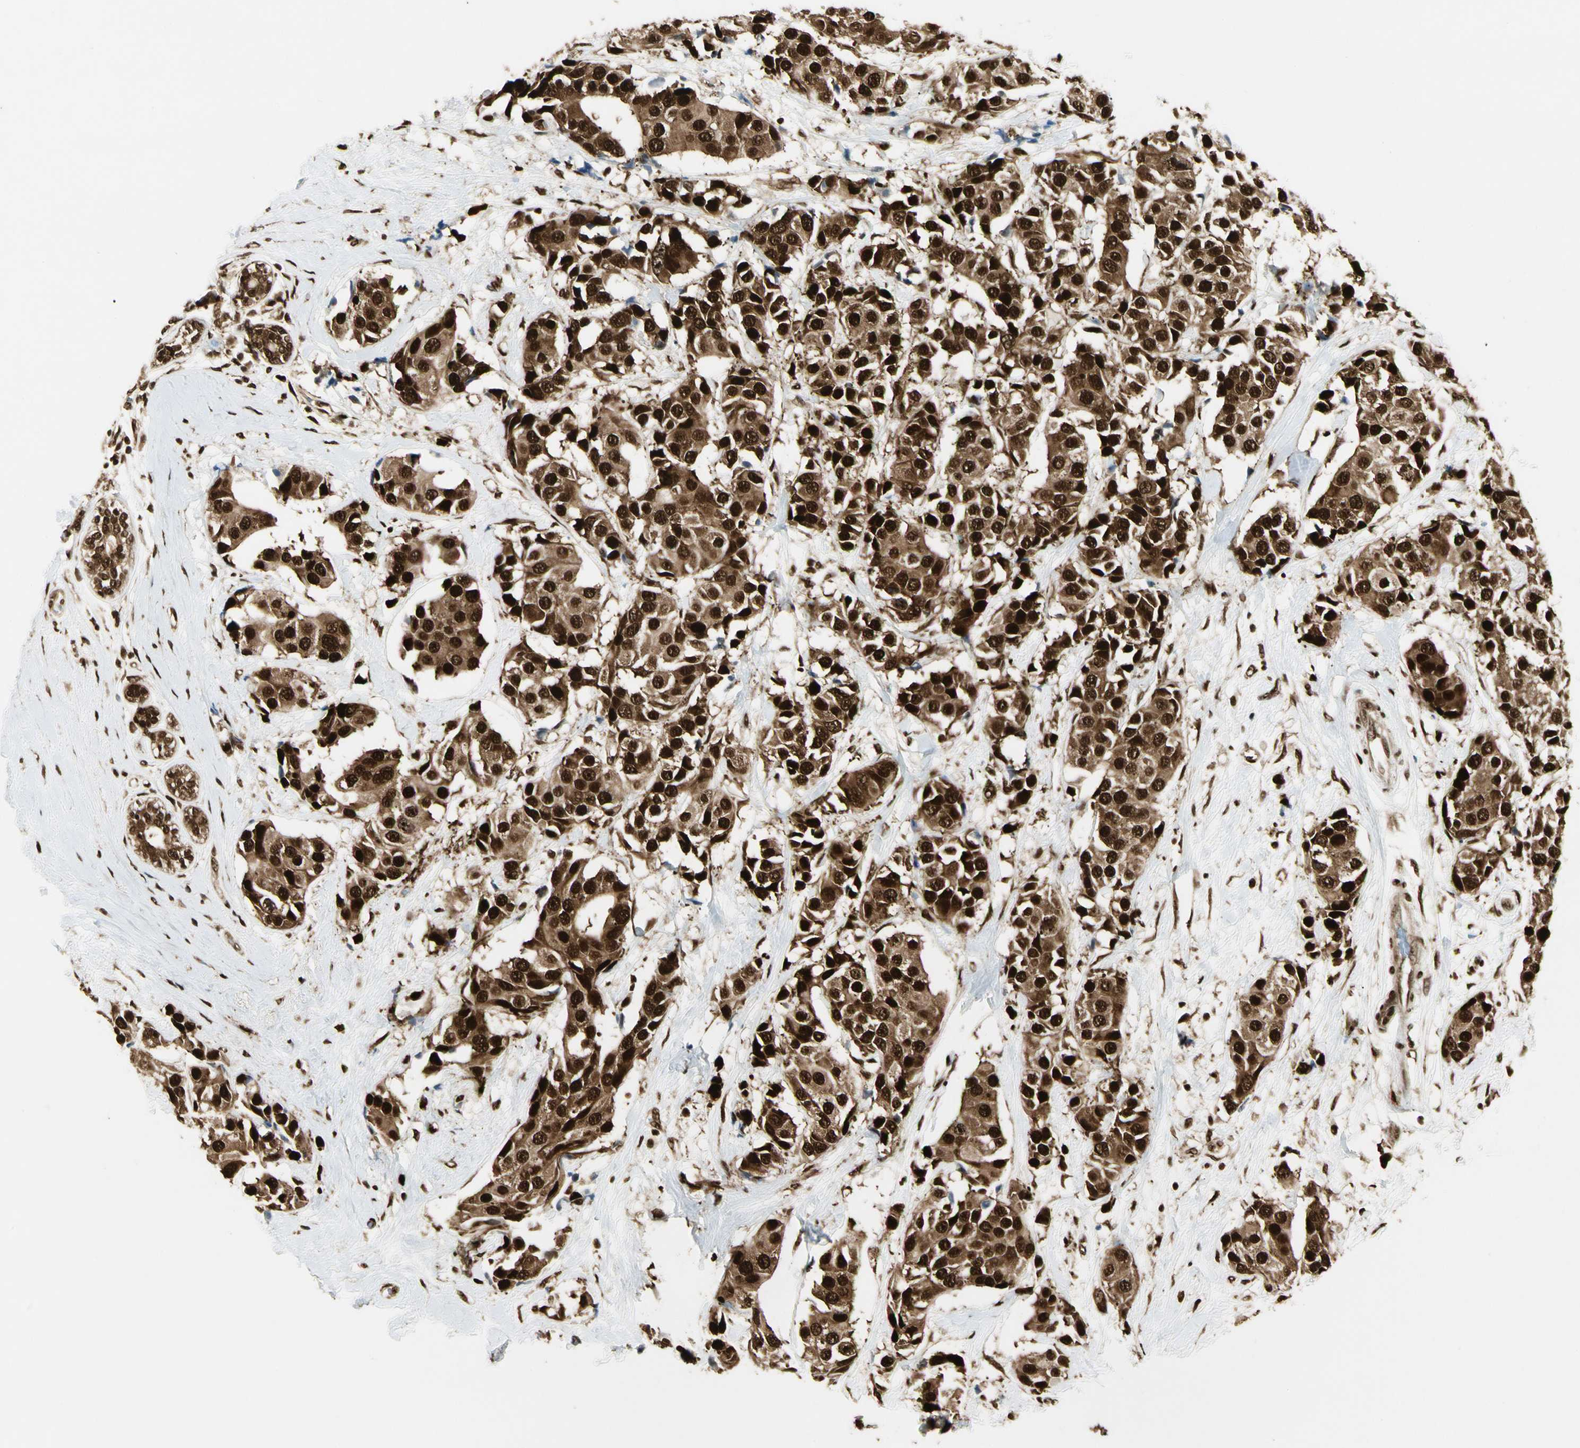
{"staining": {"intensity": "strong", "quantity": ">75%", "location": "cytoplasmic/membranous,nuclear"}, "tissue": "breast cancer", "cell_type": "Tumor cells", "image_type": "cancer", "snomed": [{"axis": "morphology", "description": "Normal tissue, NOS"}, {"axis": "morphology", "description": "Duct carcinoma"}, {"axis": "topography", "description": "Breast"}], "caption": "Tumor cells show high levels of strong cytoplasmic/membranous and nuclear staining in about >75% of cells in breast infiltrating ductal carcinoma. (Brightfield microscopy of DAB IHC at high magnification).", "gene": "FUS", "patient": {"sex": "female", "age": 39}}